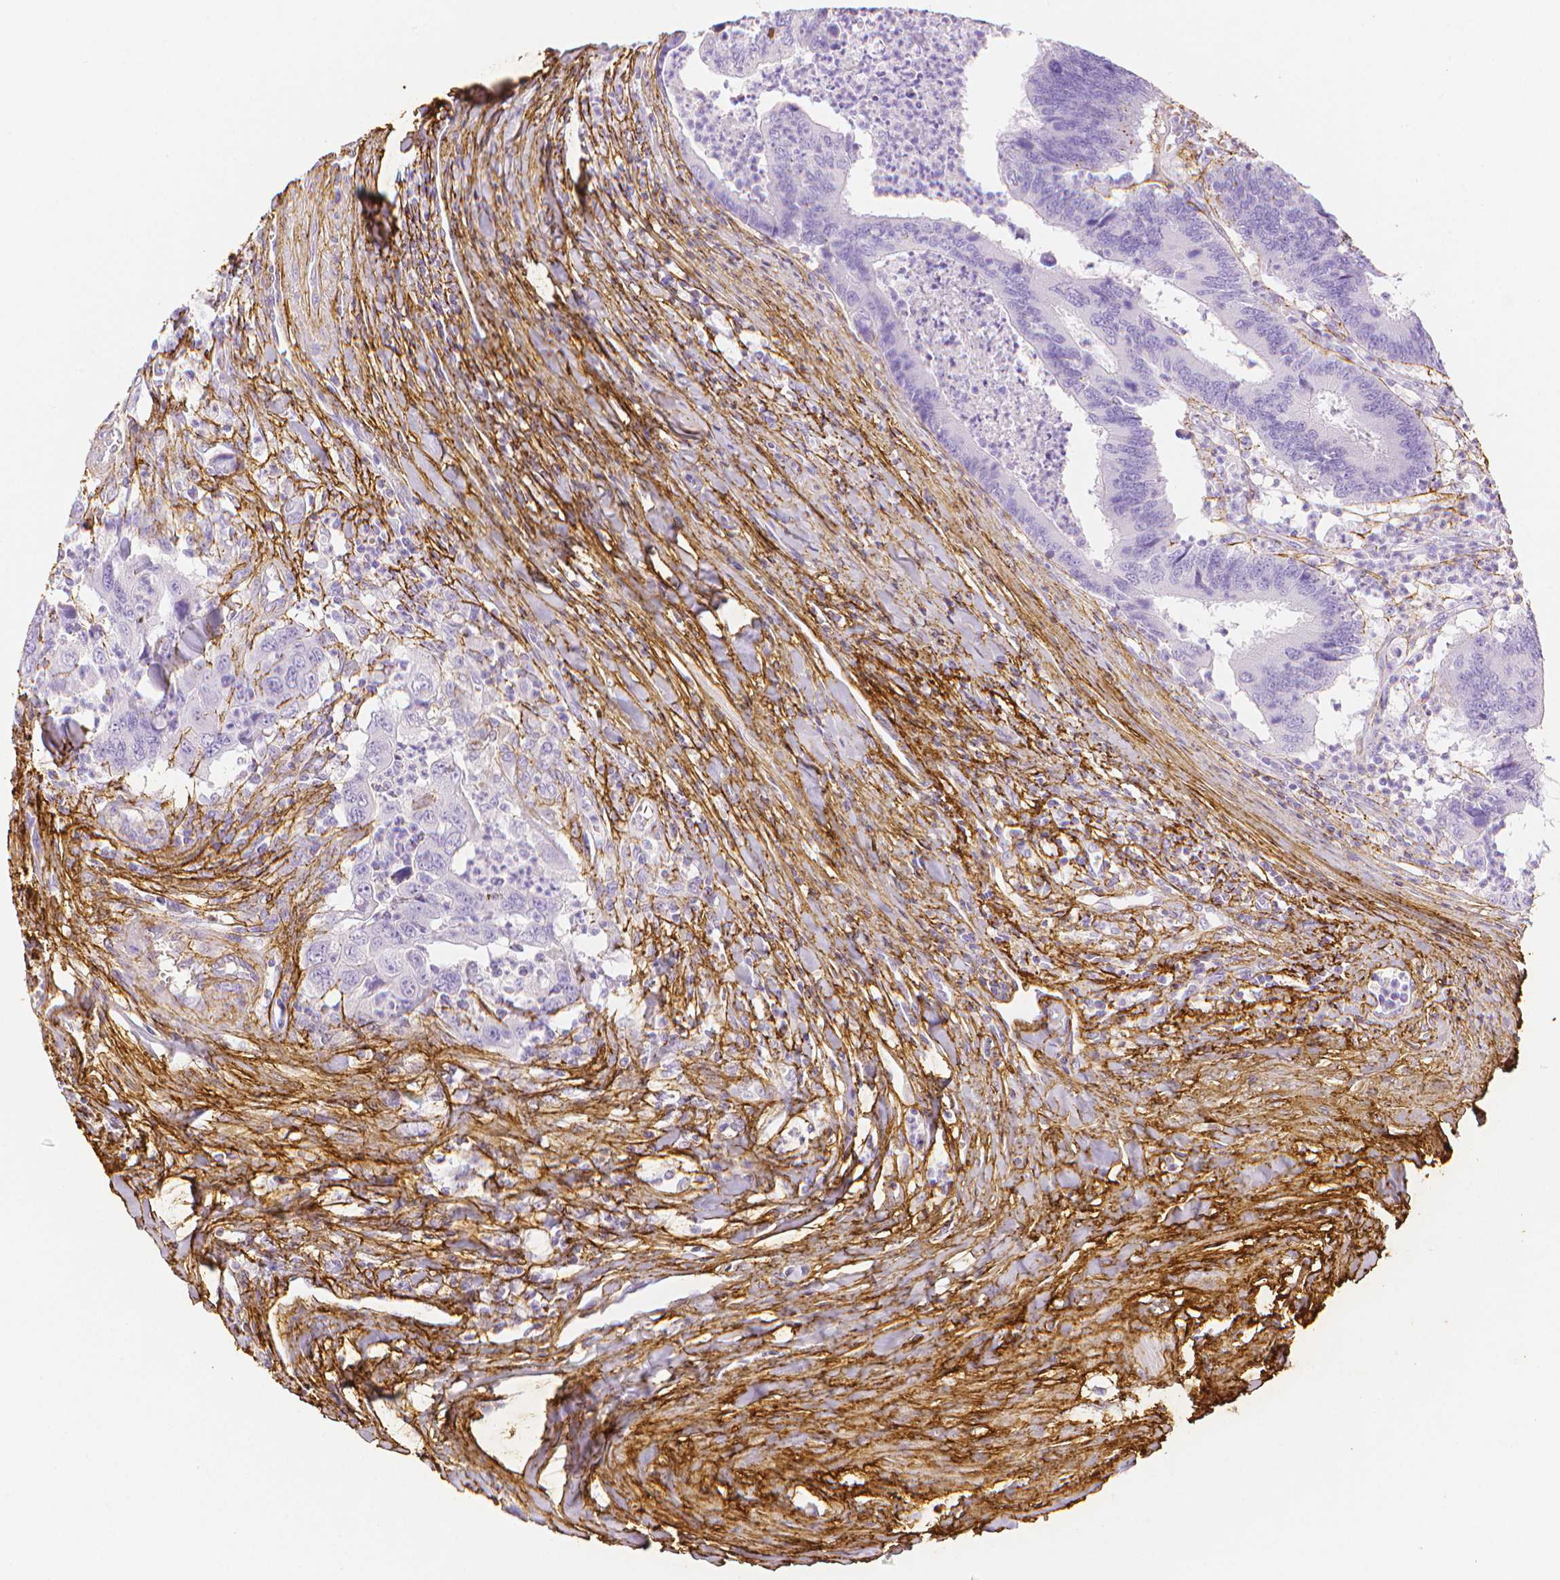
{"staining": {"intensity": "negative", "quantity": "none", "location": "none"}, "tissue": "colorectal cancer", "cell_type": "Tumor cells", "image_type": "cancer", "snomed": [{"axis": "morphology", "description": "Adenocarcinoma, NOS"}, {"axis": "topography", "description": "Colon"}], "caption": "Immunohistochemical staining of colorectal cancer demonstrates no significant expression in tumor cells.", "gene": "FBN1", "patient": {"sex": "female", "age": 67}}